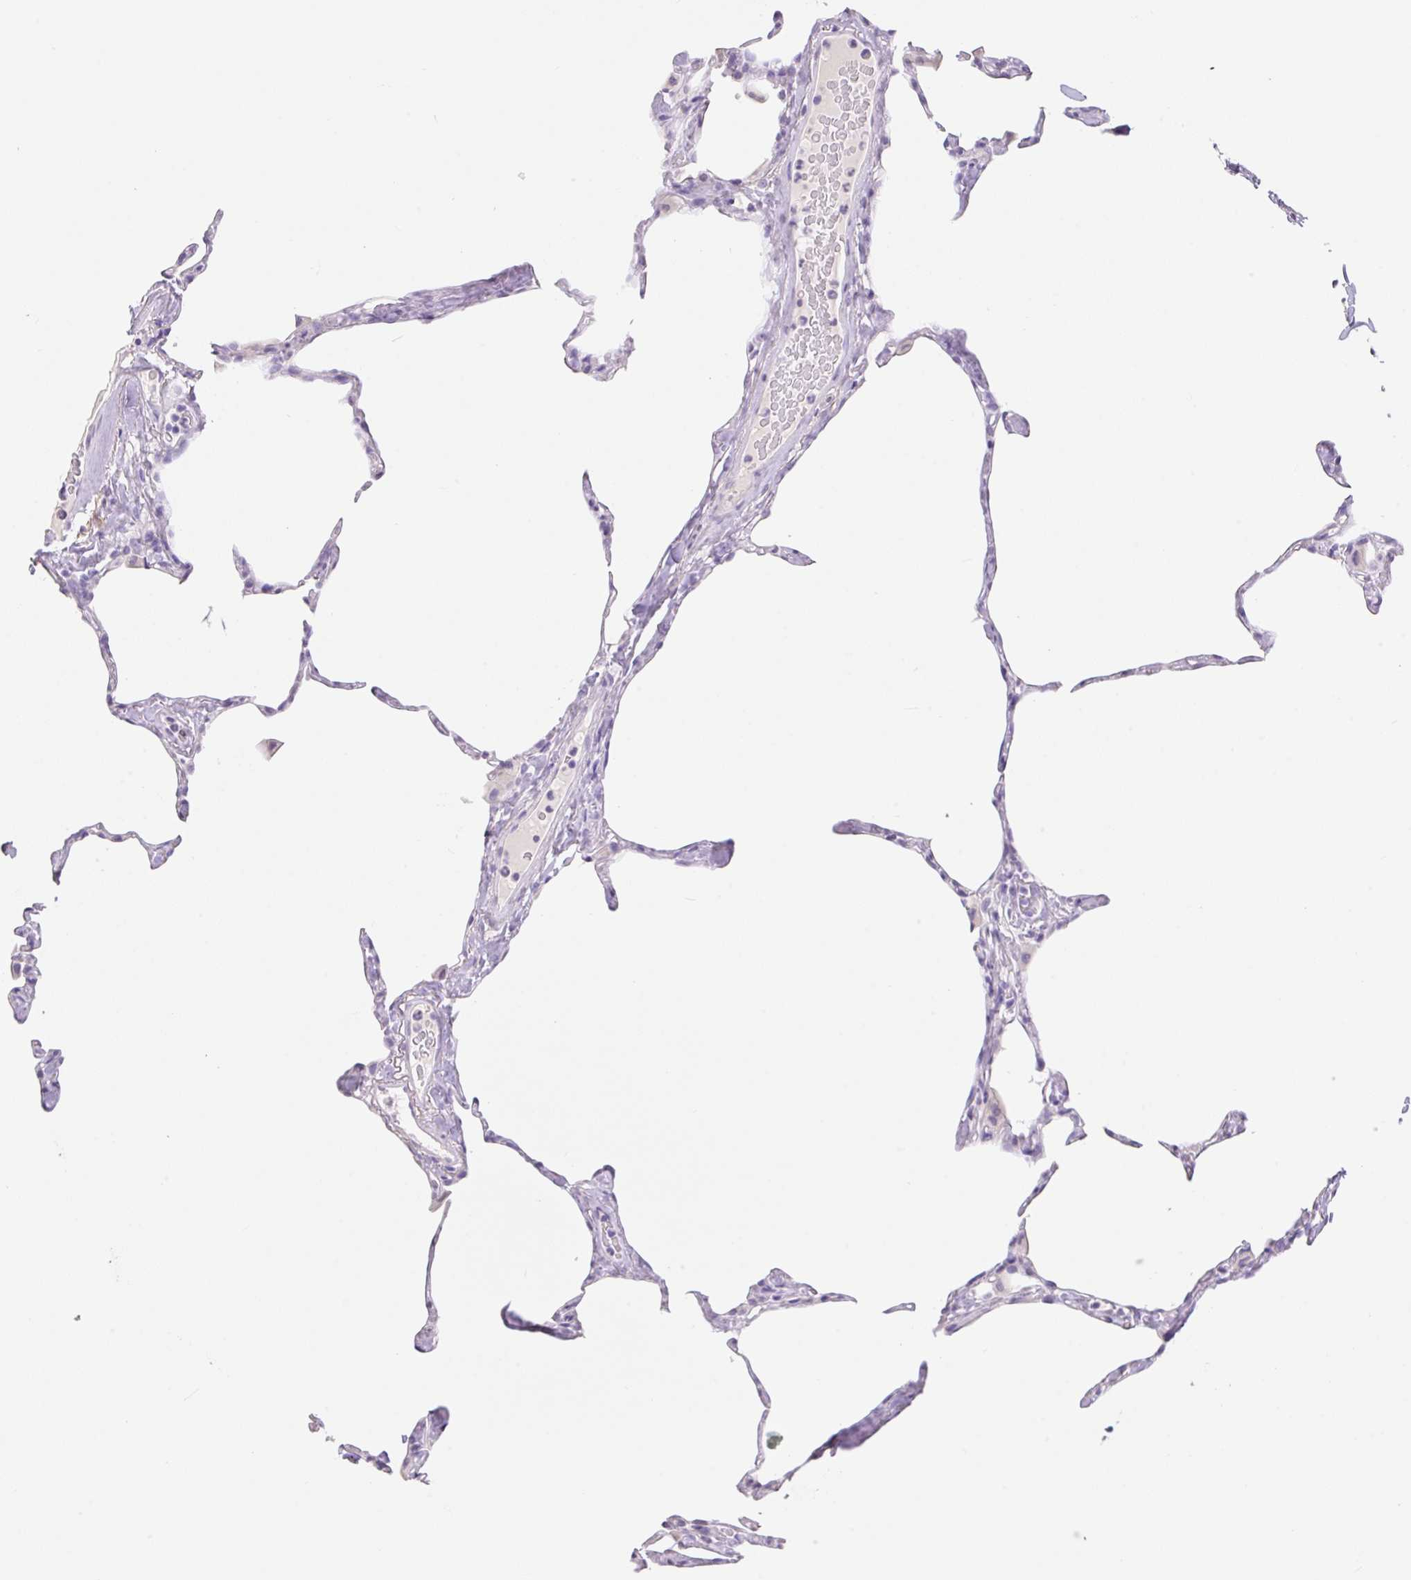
{"staining": {"intensity": "negative", "quantity": "none", "location": "none"}, "tissue": "lung", "cell_type": "Alveolar cells", "image_type": "normal", "snomed": [{"axis": "morphology", "description": "Normal tissue, NOS"}, {"axis": "topography", "description": "Lung"}], "caption": "IHC image of unremarkable lung: lung stained with DAB displays no significant protein positivity in alveolar cells.", "gene": "HCRTR2", "patient": {"sex": "male", "age": 65}}